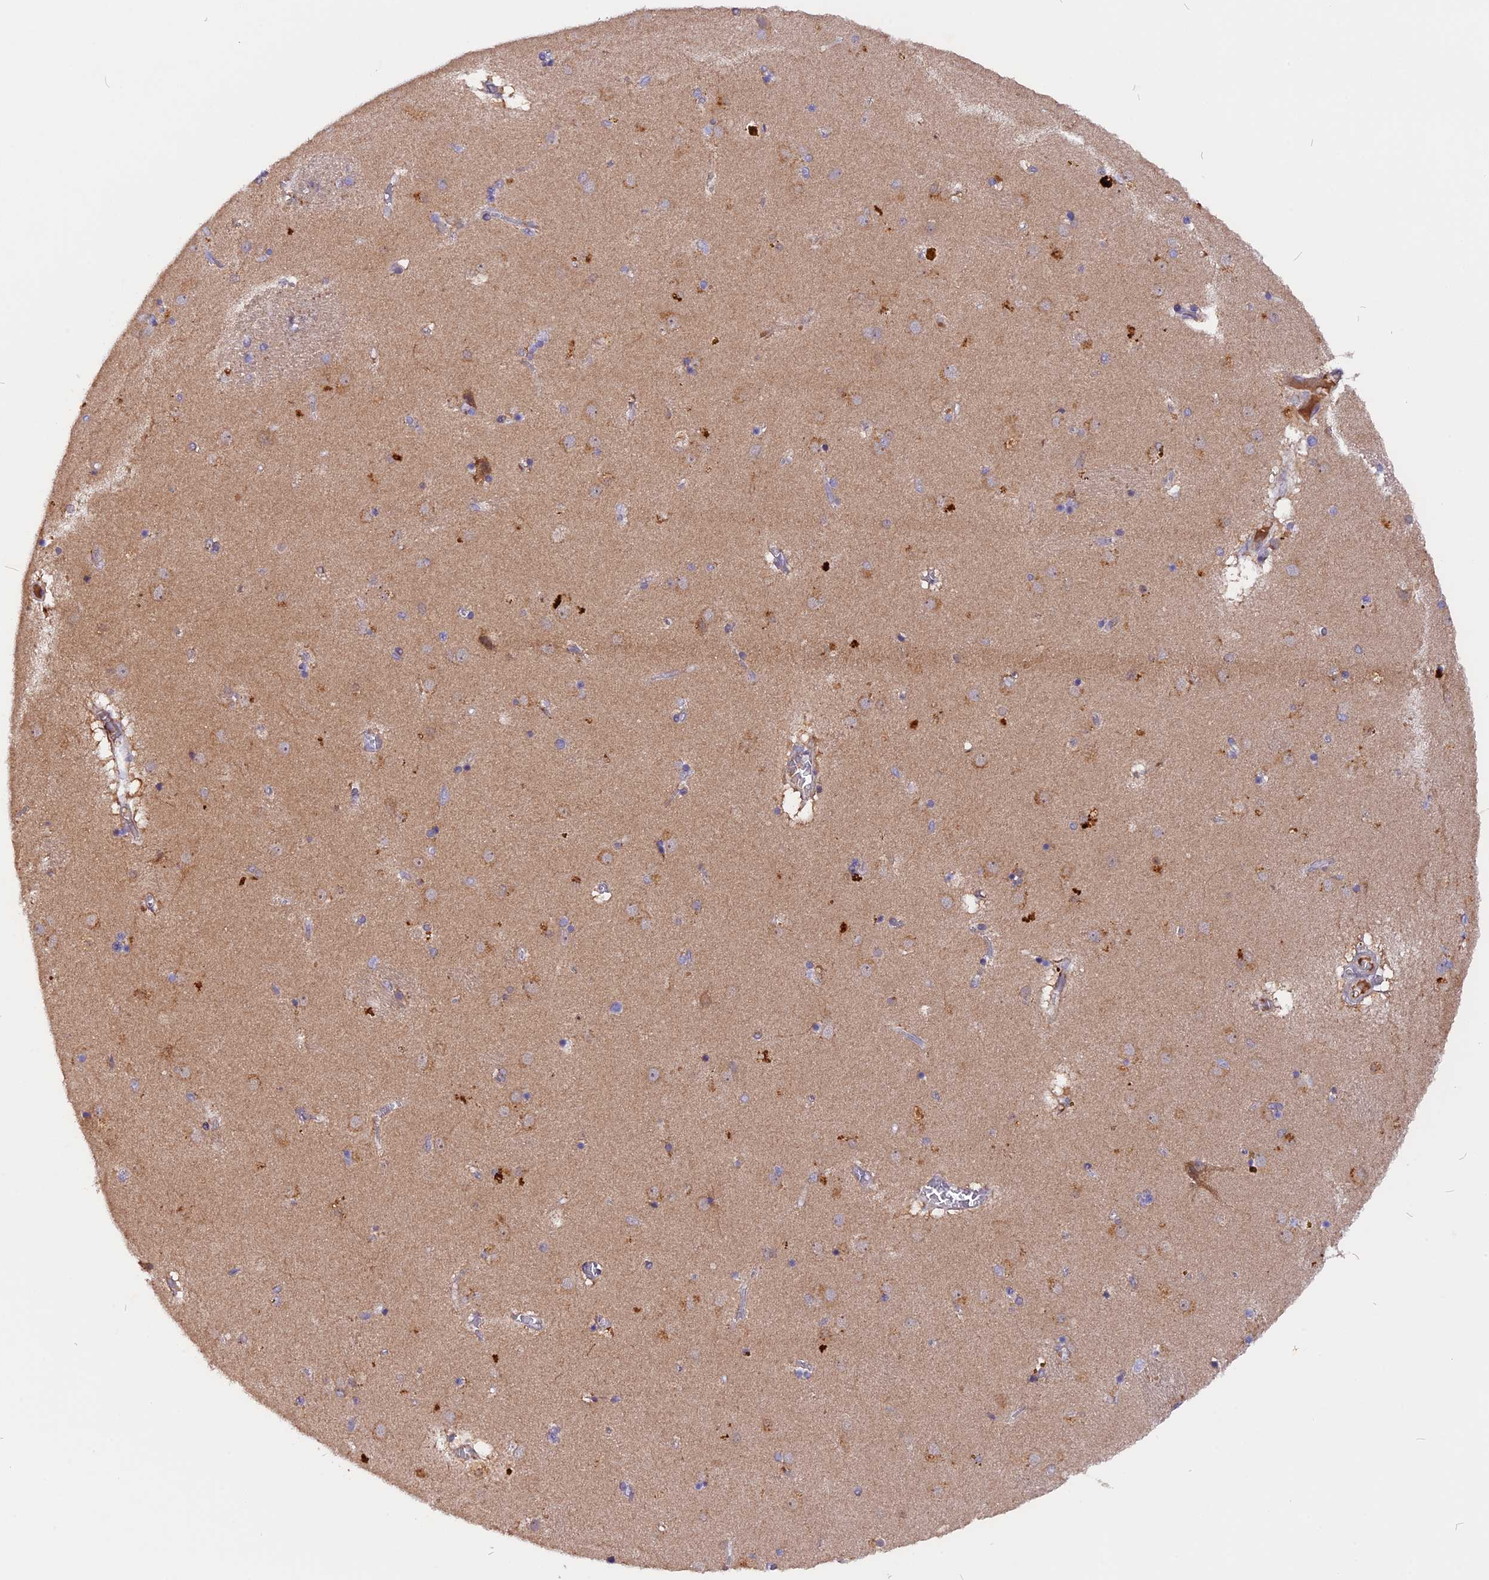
{"staining": {"intensity": "negative", "quantity": "none", "location": "none"}, "tissue": "caudate", "cell_type": "Glial cells", "image_type": "normal", "snomed": [{"axis": "morphology", "description": "Normal tissue, NOS"}, {"axis": "topography", "description": "Lateral ventricle wall"}], "caption": "Glial cells are negative for brown protein staining in normal caudate. The staining was performed using DAB (3,3'-diaminobenzidine) to visualize the protein expression in brown, while the nuclei were stained in blue with hematoxylin (Magnification: 20x).", "gene": "MARK4", "patient": {"sex": "male", "age": 70}}